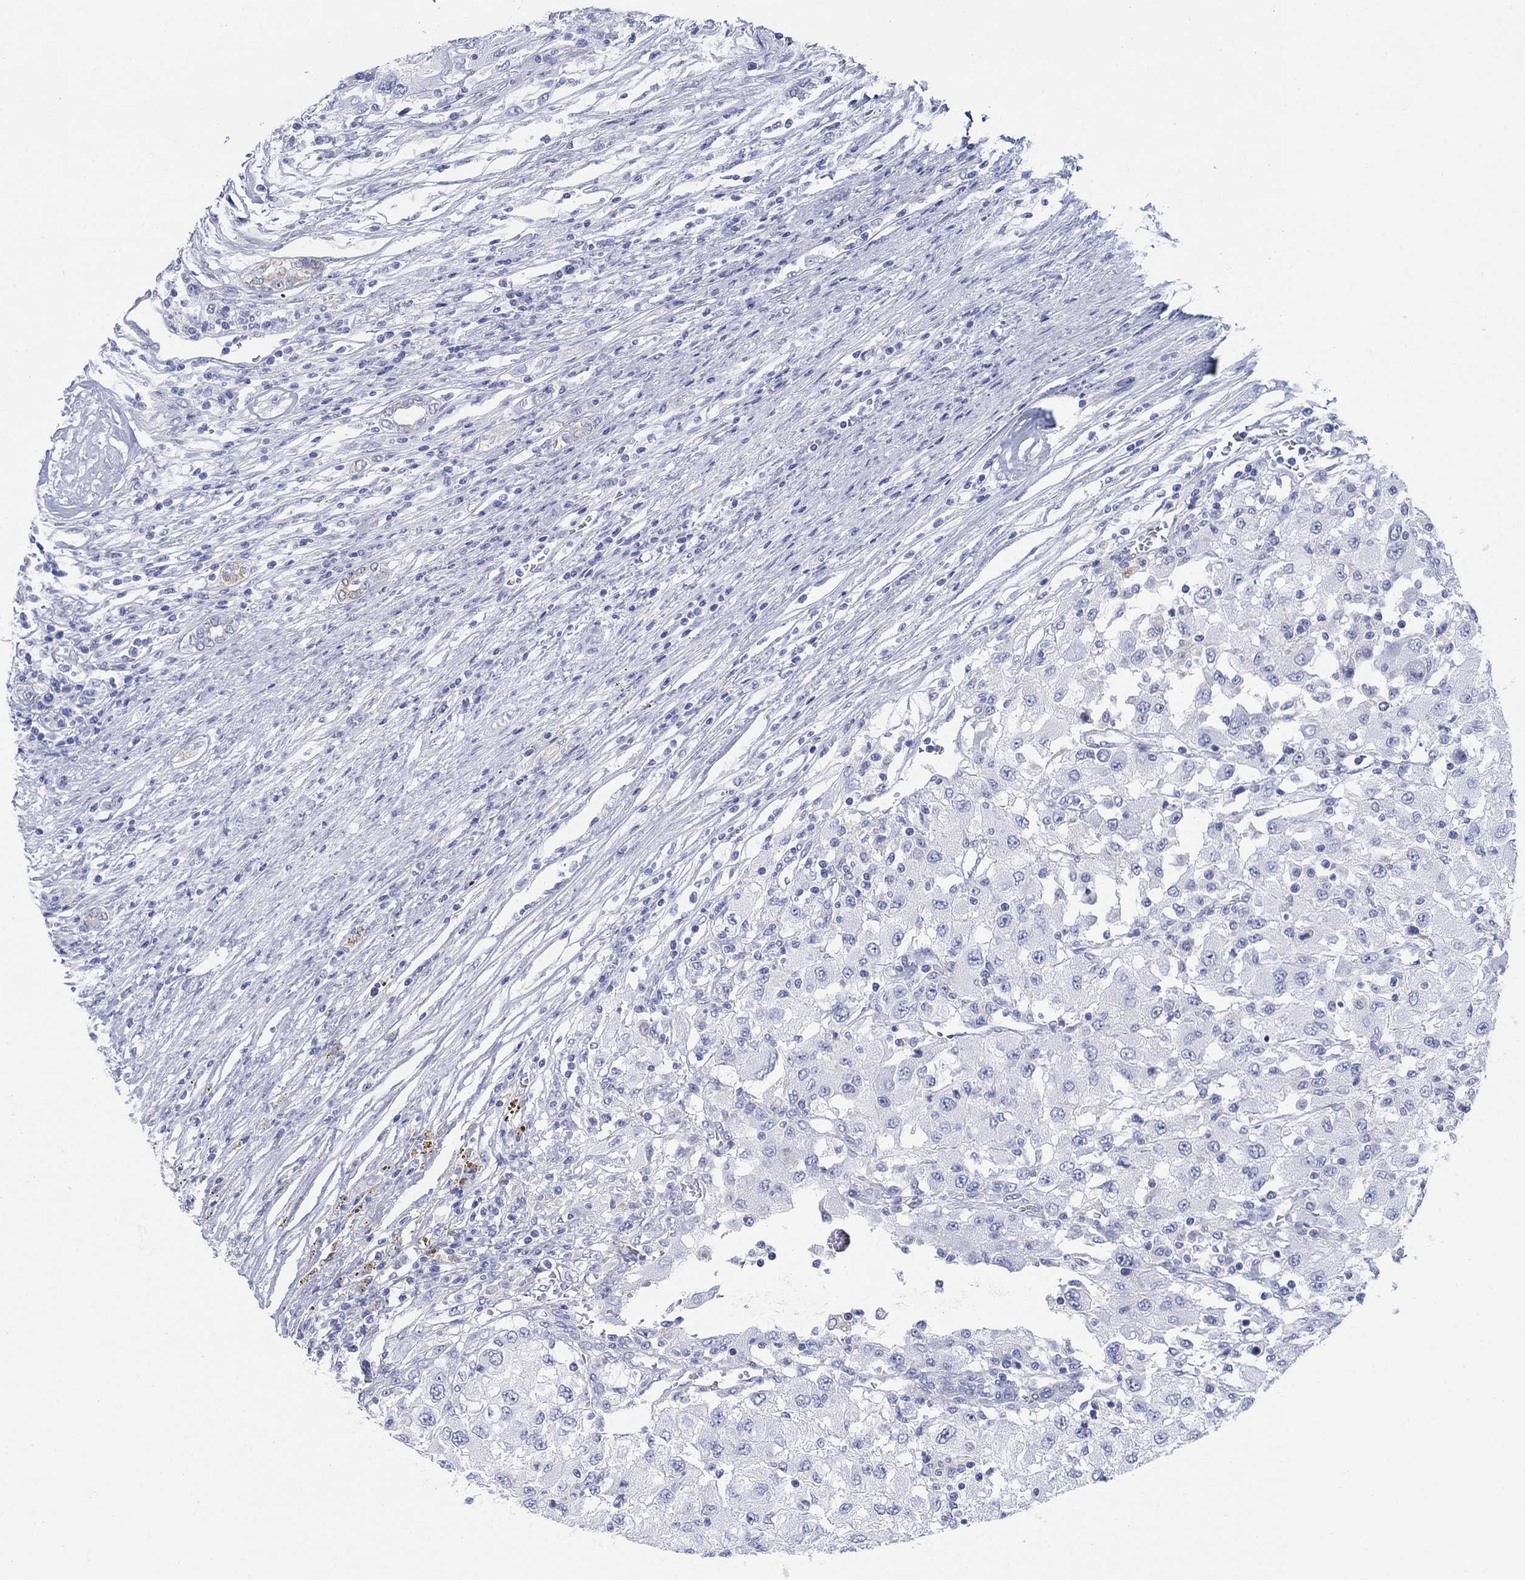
{"staining": {"intensity": "negative", "quantity": "none", "location": "none"}, "tissue": "renal cancer", "cell_type": "Tumor cells", "image_type": "cancer", "snomed": [{"axis": "morphology", "description": "Adenocarcinoma, NOS"}, {"axis": "topography", "description": "Kidney"}], "caption": "Immunohistochemistry (IHC) of renal cancer (adenocarcinoma) displays no expression in tumor cells.", "gene": "SCCPDH", "patient": {"sex": "female", "age": 67}}